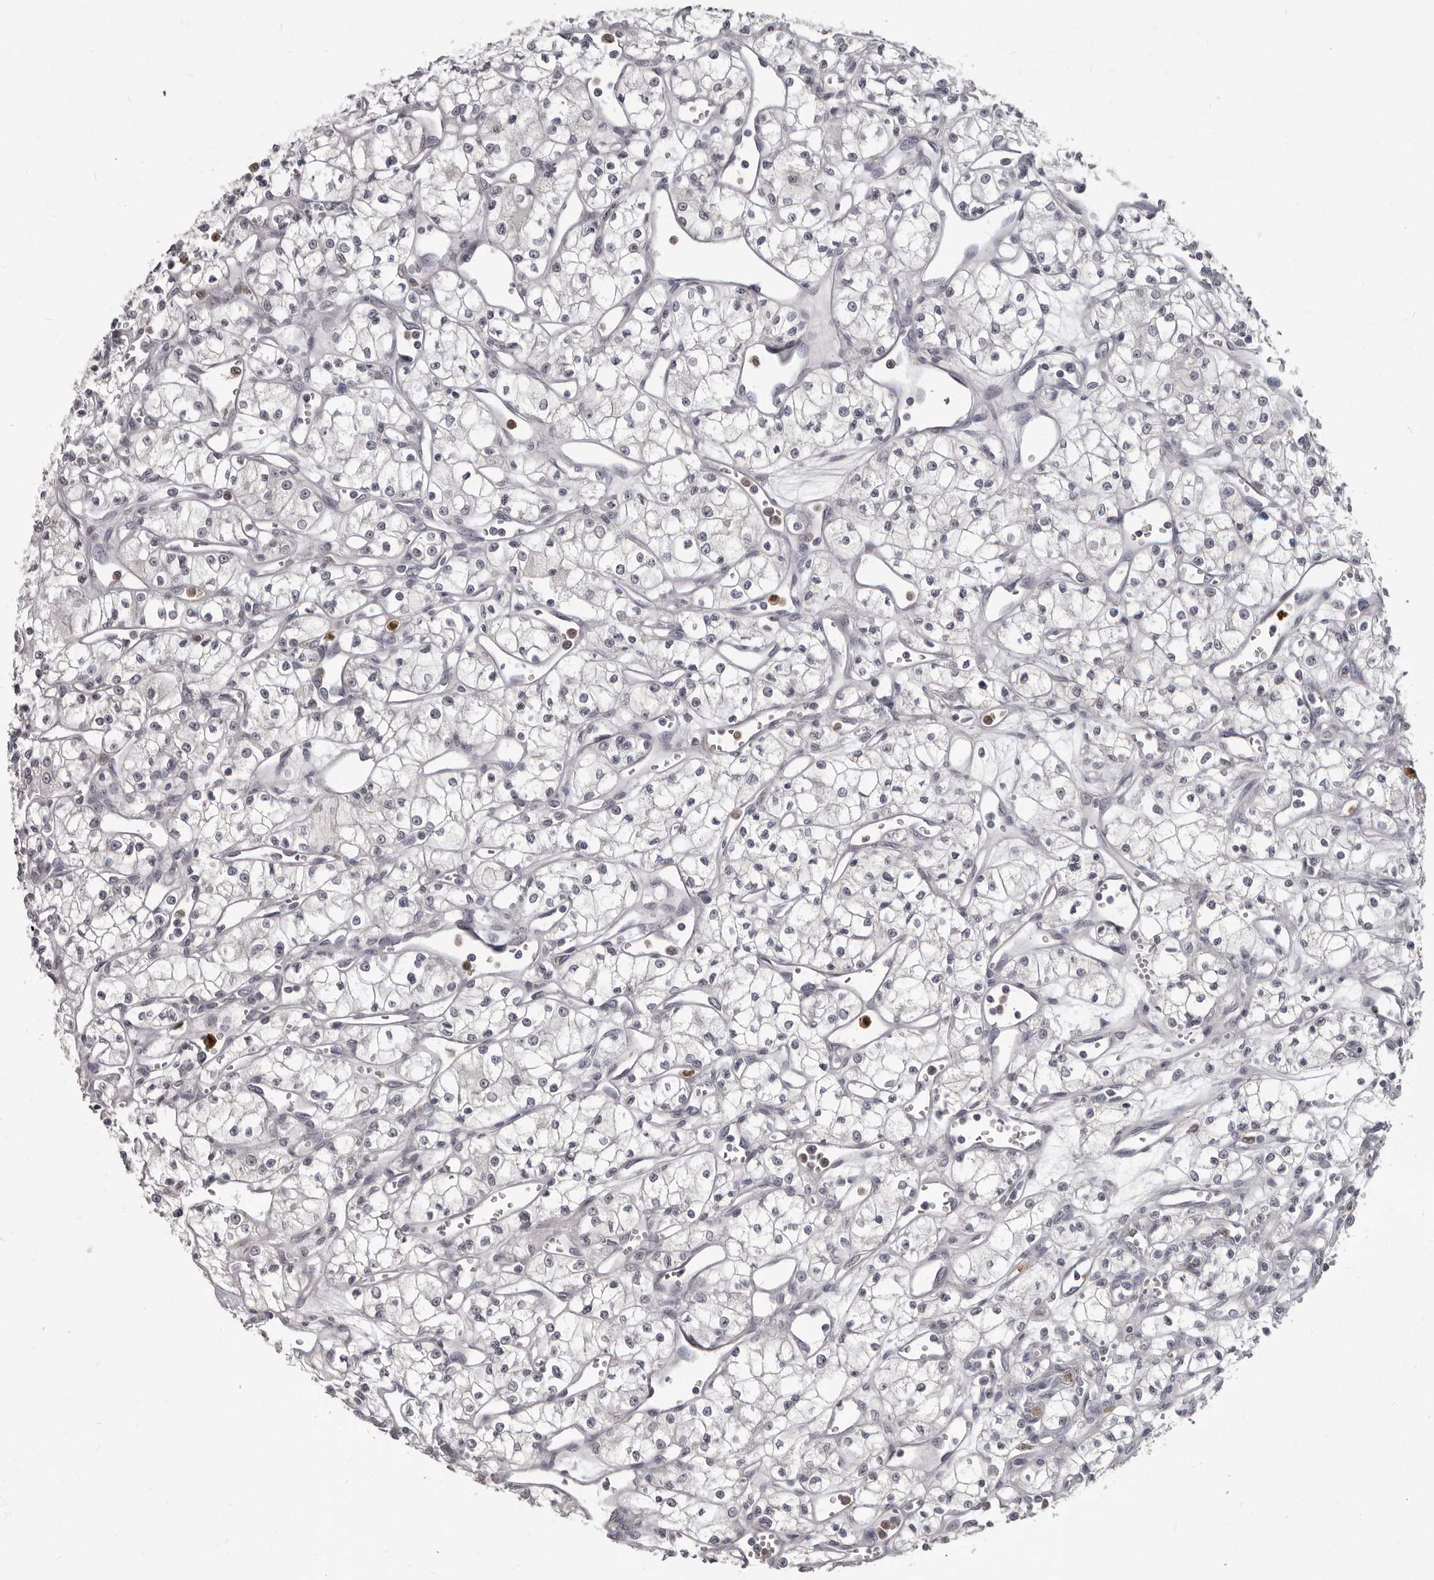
{"staining": {"intensity": "negative", "quantity": "none", "location": "none"}, "tissue": "renal cancer", "cell_type": "Tumor cells", "image_type": "cancer", "snomed": [{"axis": "morphology", "description": "Adenocarcinoma, NOS"}, {"axis": "topography", "description": "Kidney"}], "caption": "DAB (3,3'-diaminobenzidine) immunohistochemical staining of human renal adenocarcinoma exhibits no significant positivity in tumor cells. Brightfield microscopy of immunohistochemistry (IHC) stained with DAB (3,3'-diaminobenzidine) (brown) and hematoxylin (blue), captured at high magnification.", "gene": "GPR157", "patient": {"sex": "male", "age": 59}}